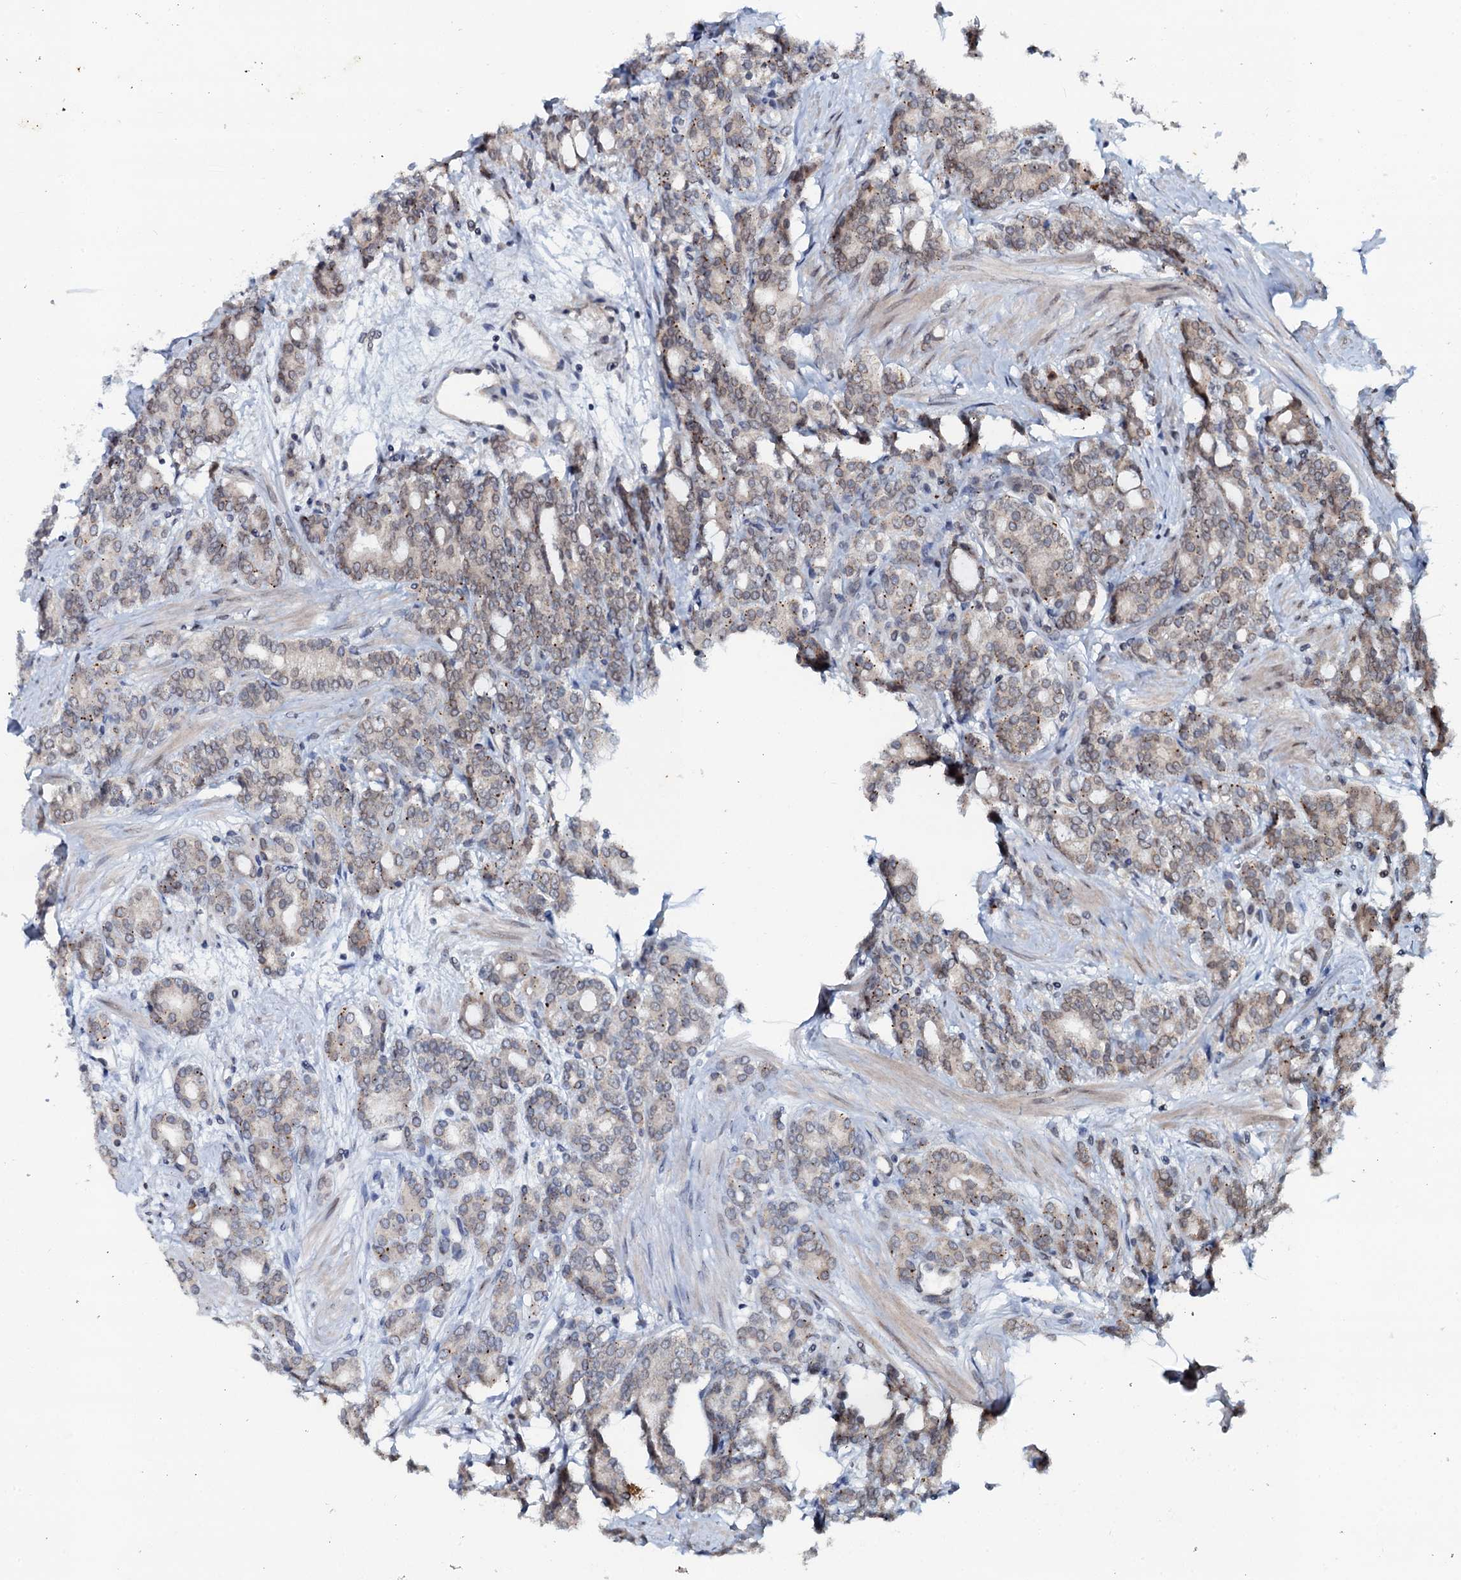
{"staining": {"intensity": "moderate", "quantity": "<25%", "location": "cytoplasmic/membranous"}, "tissue": "prostate cancer", "cell_type": "Tumor cells", "image_type": "cancer", "snomed": [{"axis": "morphology", "description": "Adenocarcinoma, High grade"}, {"axis": "topography", "description": "Prostate"}], "caption": "Tumor cells display low levels of moderate cytoplasmic/membranous staining in approximately <25% of cells in human prostate high-grade adenocarcinoma. (Stains: DAB (3,3'-diaminobenzidine) in brown, nuclei in blue, Microscopy: brightfield microscopy at high magnification).", "gene": "SNTA1", "patient": {"sex": "male", "age": 62}}